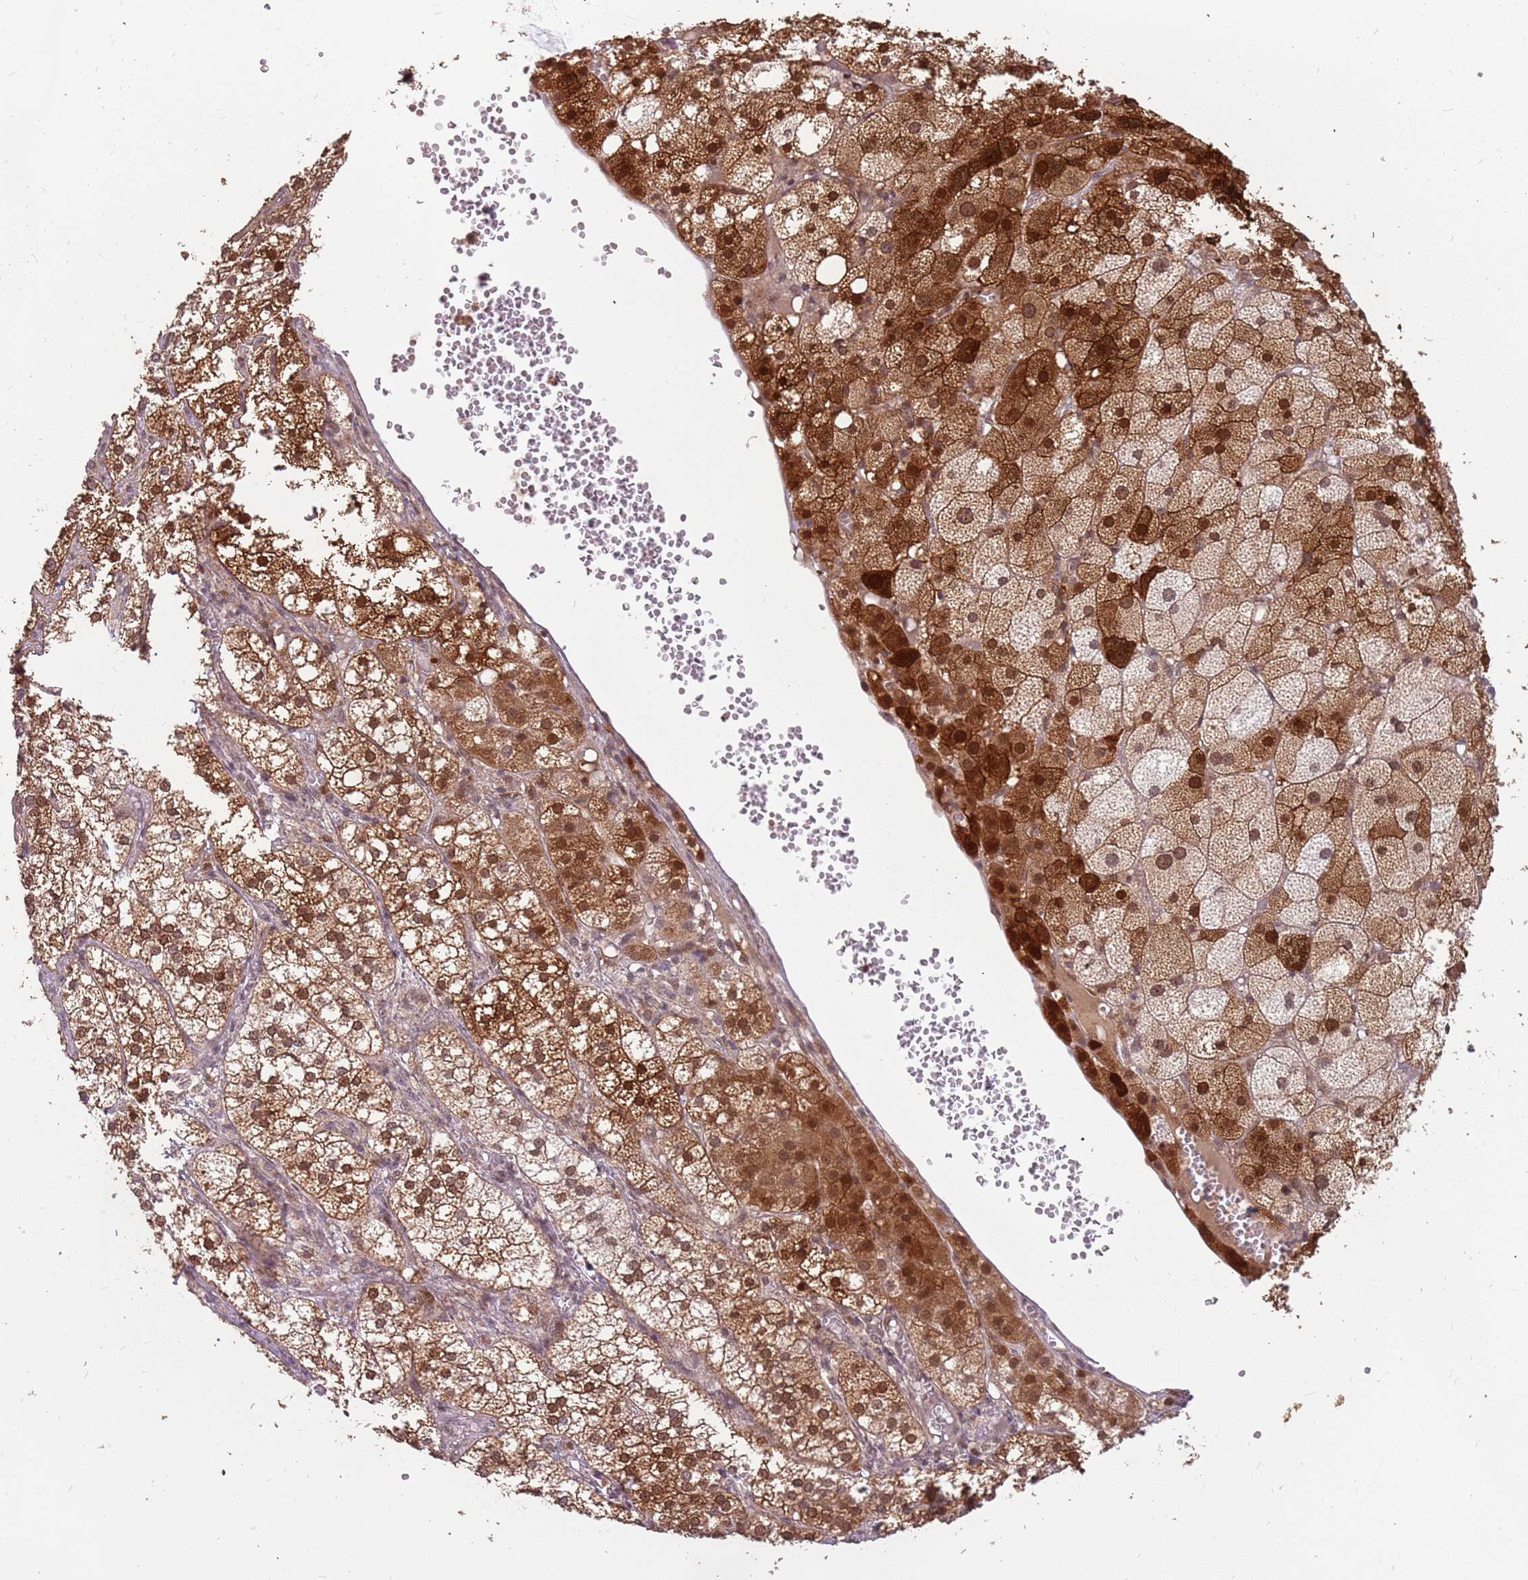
{"staining": {"intensity": "strong", "quantity": ">75%", "location": "cytoplasmic/membranous,nuclear"}, "tissue": "adrenal gland", "cell_type": "Glandular cells", "image_type": "normal", "snomed": [{"axis": "morphology", "description": "Normal tissue, NOS"}, {"axis": "topography", "description": "Adrenal gland"}], "caption": "Immunohistochemistry (IHC) micrograph of unremarkable adrenal gland stained for a protein (brown), which displays high levels of strong cytoplasmic/membranous,nuclear expression in about >75% of glandular cells.", "gene": "GBP2", "patient": {"sex": "female", "age": 61}}